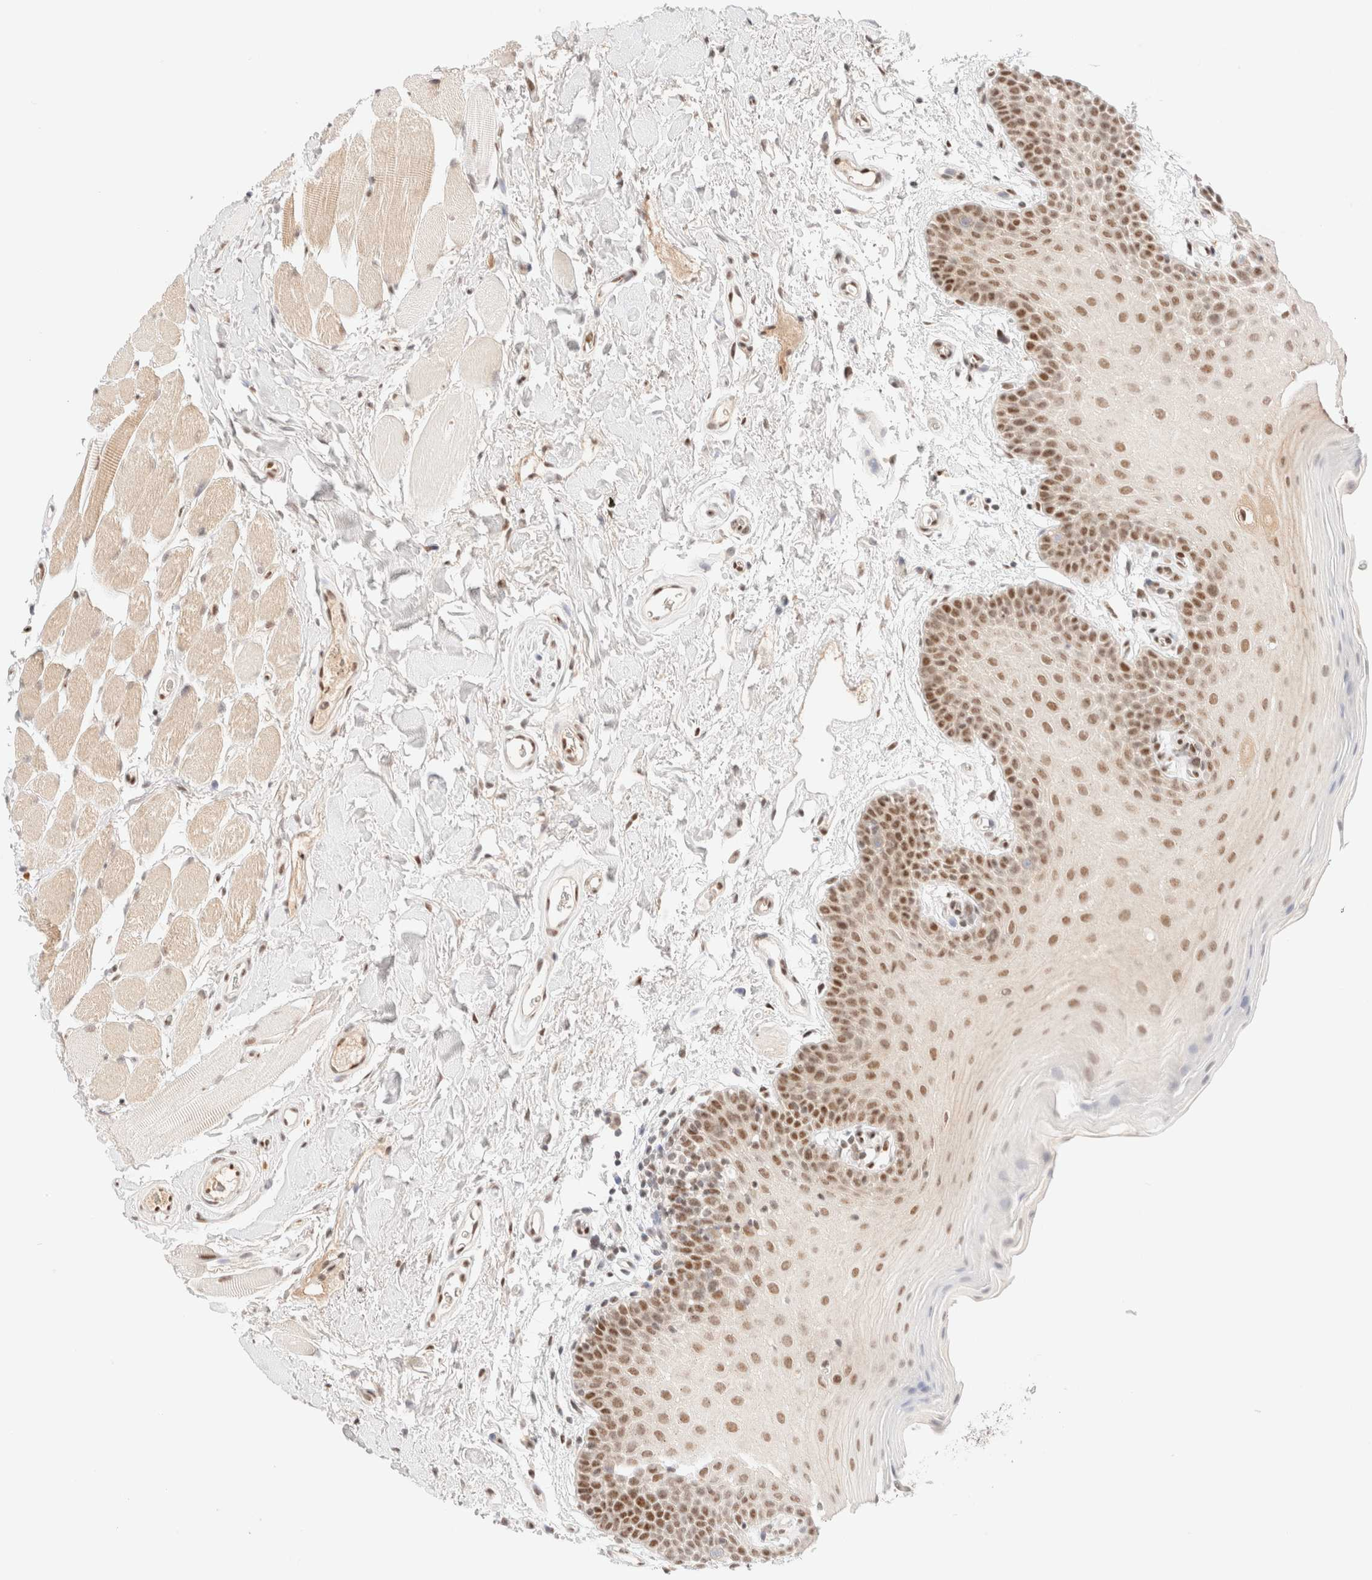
{"staining": {"intensity": "moderate", "quantity": ">75%", "location": "nuclear"}, "tissue": "oral mucosa", "cell_type": "Squamous epithelial cells", "image_type": "normal", "snomed": [{"axis": "morphology", "description": "Normal tissue, NOS"}, {"axis": "topography", "description": "Oral tissue"}], "caption": "A high-resolution micrograph shows immunohistochemistry staining of normal oral mucosa, which shows moderate nuclear staining in about >75% of squamous epithelial cells. Ihc stains the protein of interest in brown and the nuclei are stained blue.", "gene": "CIC", "patient": {"sex": "male", "age": 62}}